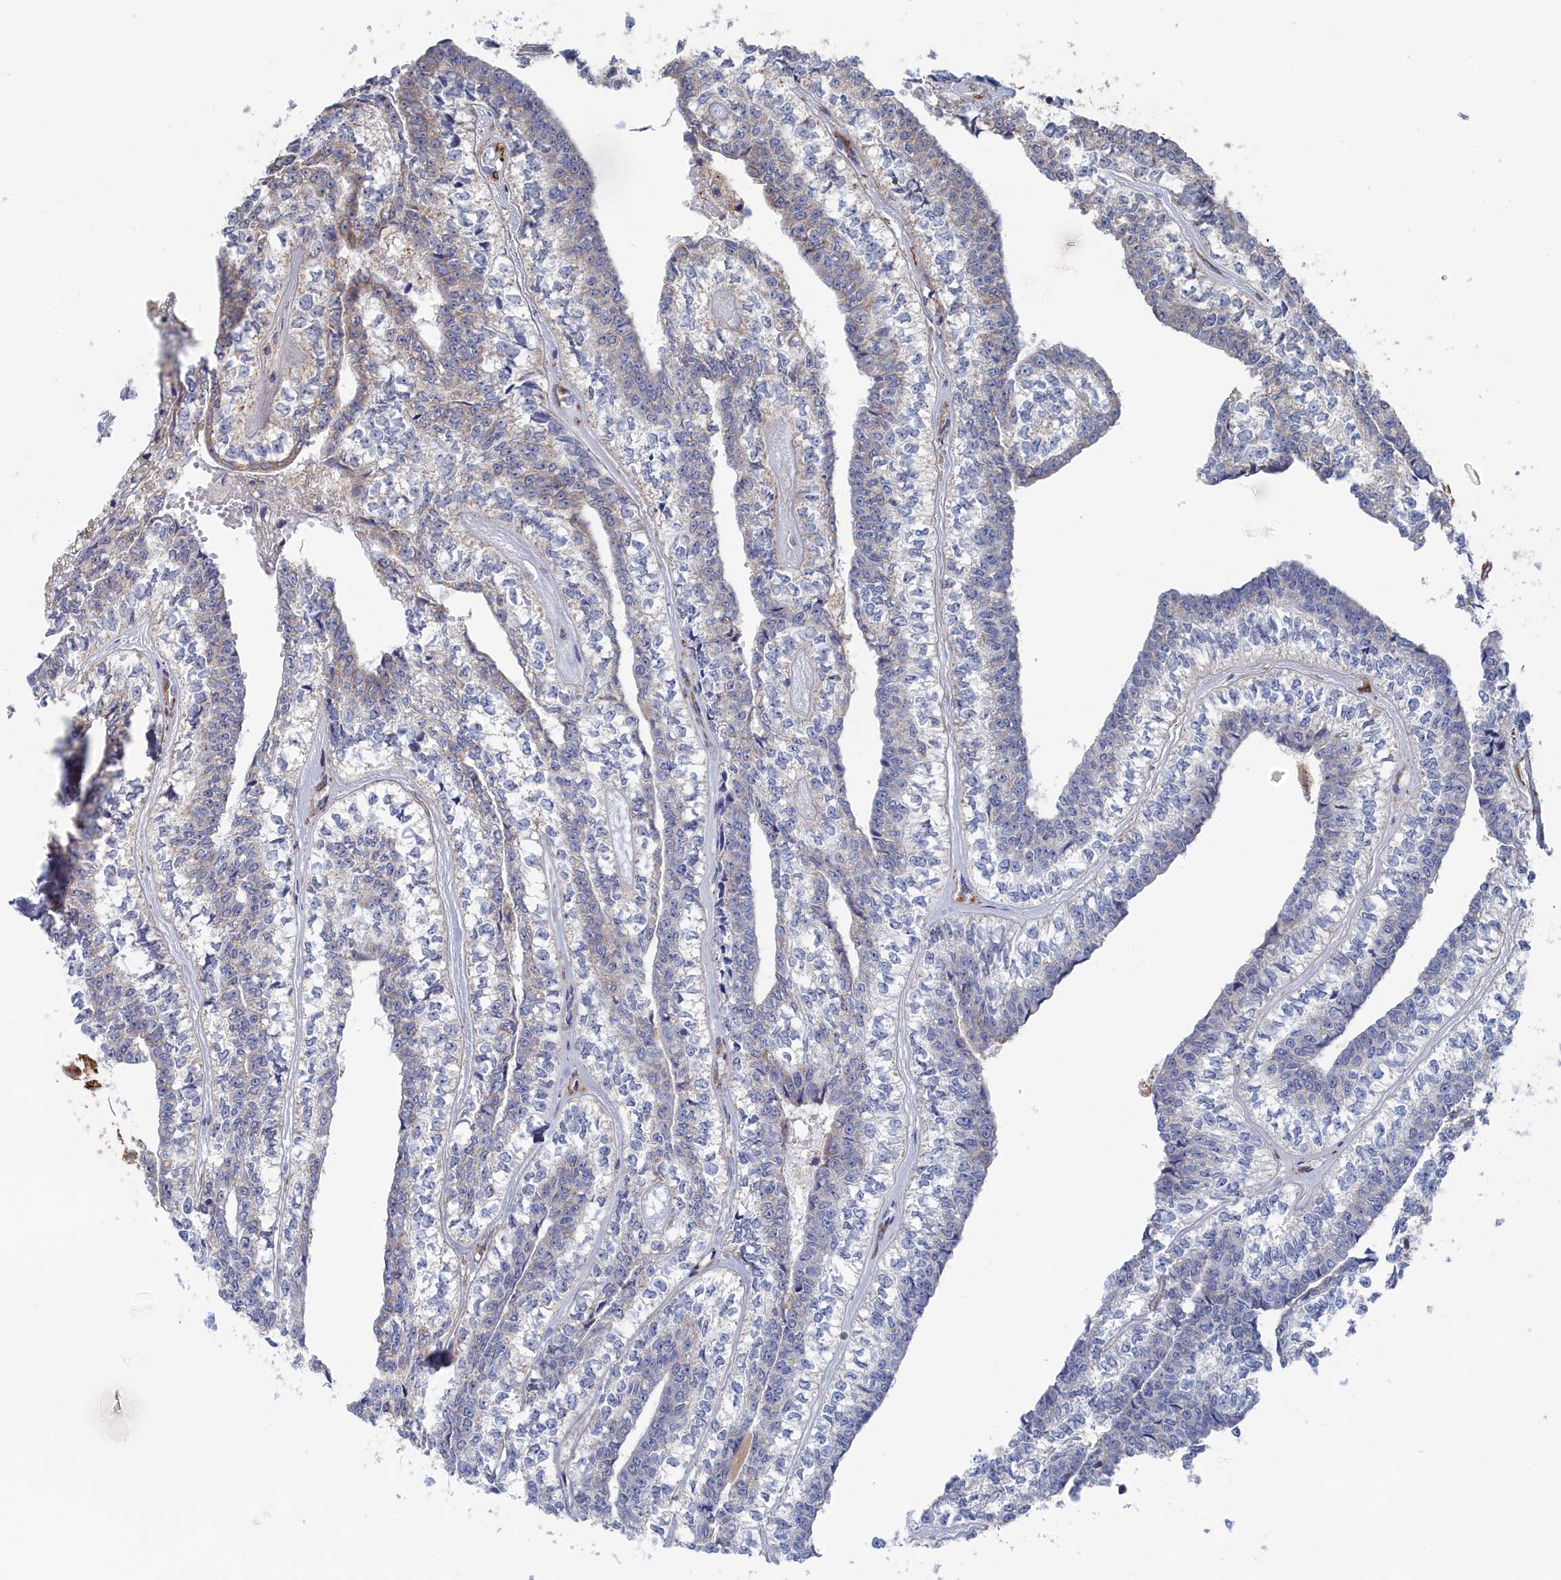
{"staining": {"intensity": "negative", "quantity": "none", "location": "none"}, "tissue": "head and neck cancer", "cell_type": "Tumor cells", "image_type": "cancer", "snomed": [{"axis": "morphology", "description": "Adenocarcinoma, NOS"}, {"axis": "topography", "description": "Head-Neck"}], "caption": "This is an IHC image of human head and neck cancer (adenocarcinoma). There is no expression in tumor cells.", "gene": "FILIP1L", "patient": {"sex": "female", "age": 73}}